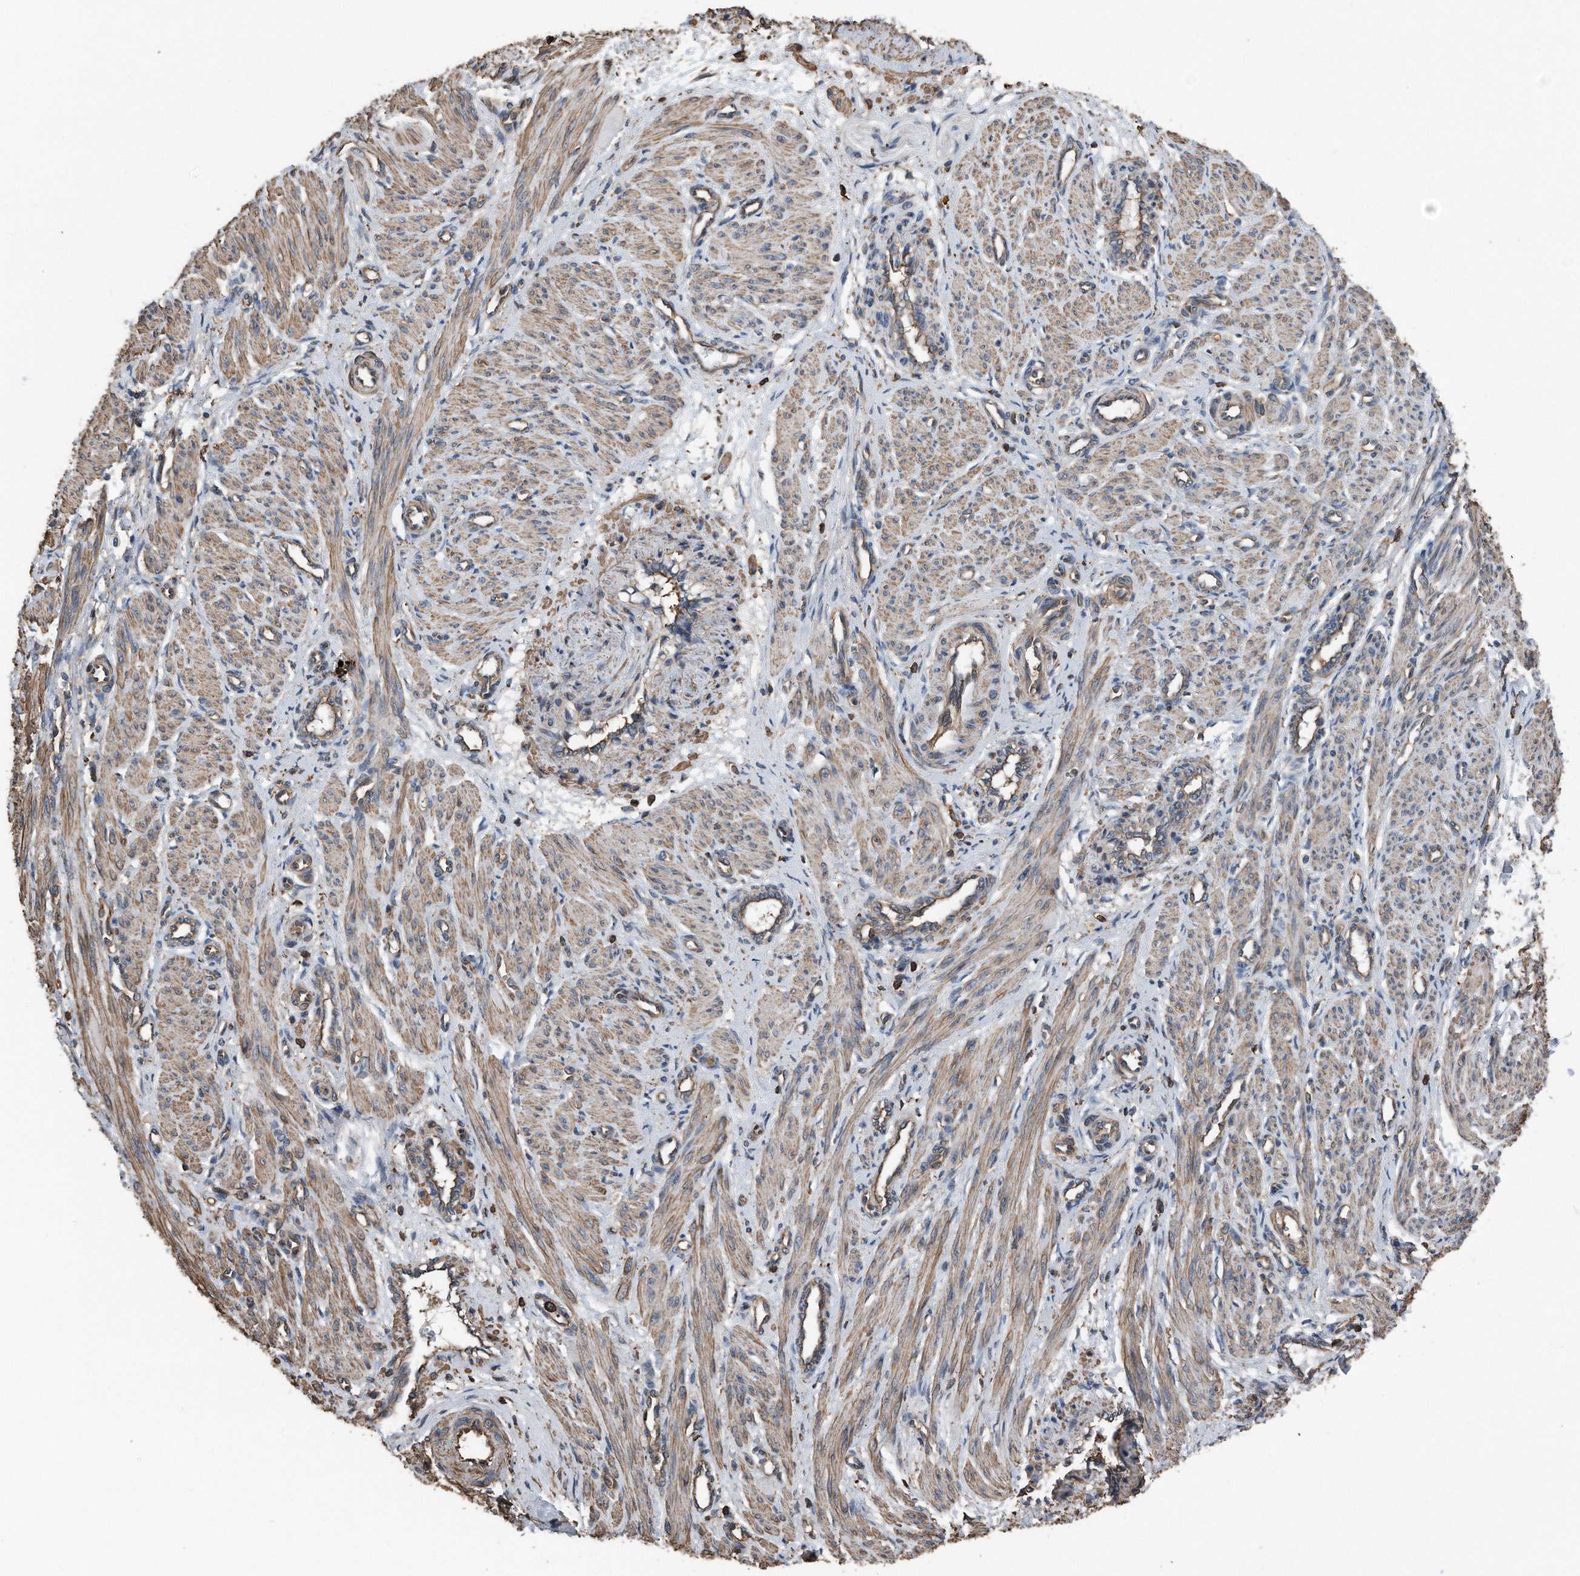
{"staining": {"intensity": "moderate", "quantity": ">75%", "location": "cytoplasmic/membranous"}, "tissue": "smooth muscle", "cell_type": "Smooth muscle cells", "image_type": "normal", "snomed": [{"axis": "morphology", "description": "Normal tissue, NOS"}, {"axis": "topography", "description": "Endometrium"}], "caption": "Smooth muscle cells reveal medium levels of moderate cytoplasmic/membranous positivity in approximately >75% of cells in normal human smooth muscle.", "gene": "RSPO3", "patient": {"sex": "female", "age": 33}}